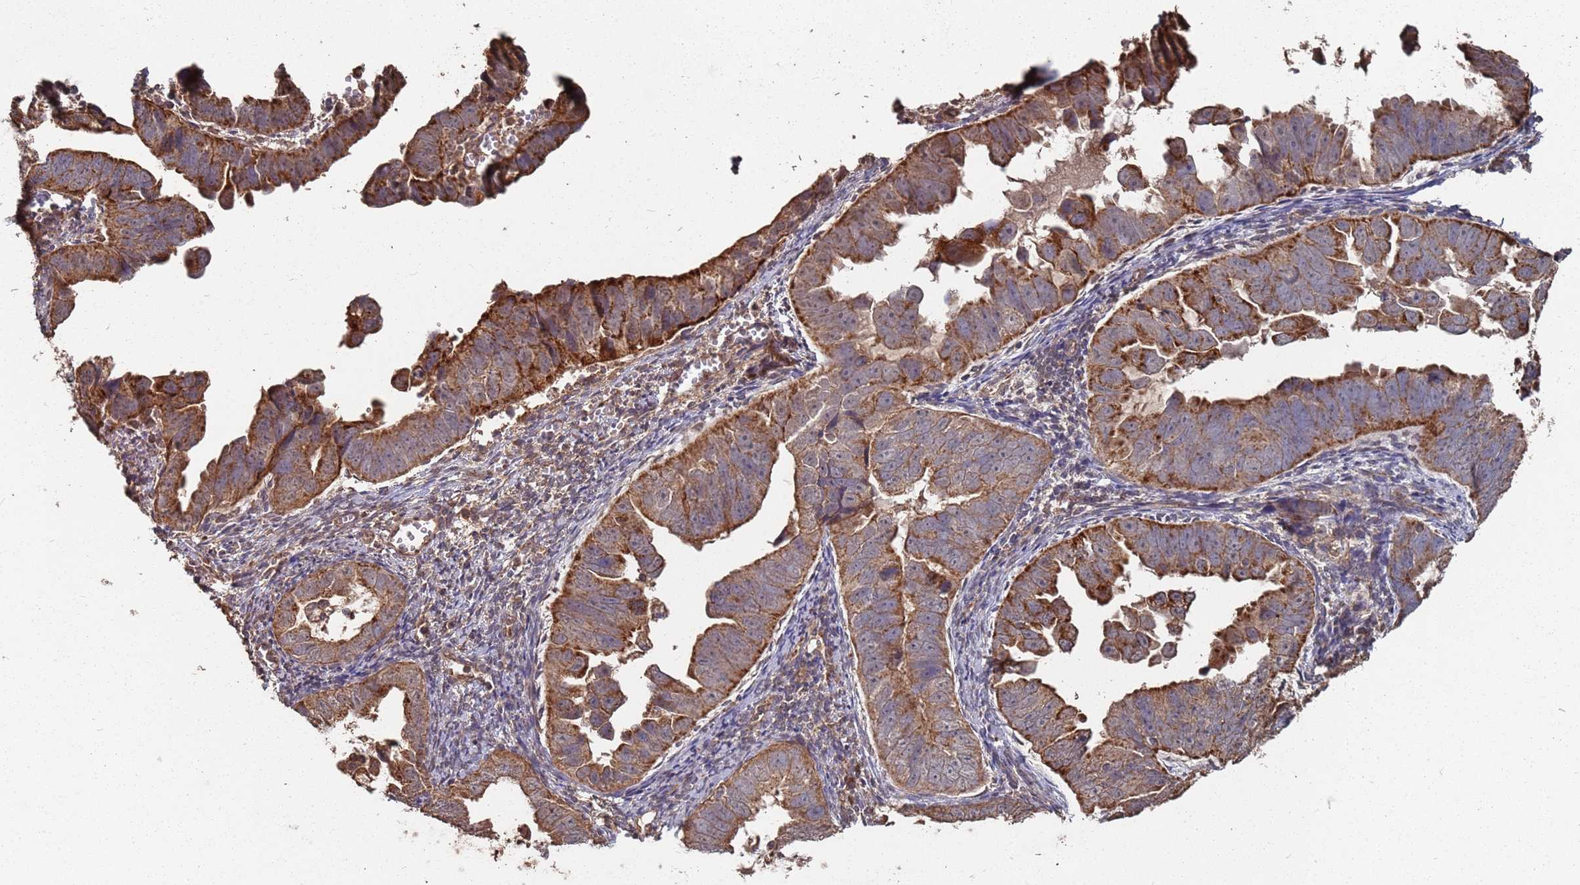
{"staining": {"intensity": "strong", "quantity": ">75%", "location": "cytoplasmic/membranous"}, "tissue": "endometrial cancer", "cell_type": "Tumor cells", "image_type": "cancer", "snomed": [{"axis": "morphology", "description": "Adenocarcinoma, NOS"}, {"axis": "topography", "description": "Endometrium"}], "caption": "IHC histopathology image of adenocarcinoma (endometrial) stained for a protein (brown), which reveals high levels of strong cytoplasmic/membranous staining in about >75% of tumor cells.", "gene": "PRORP", "patient": {"sex": "female", "age": 75}}